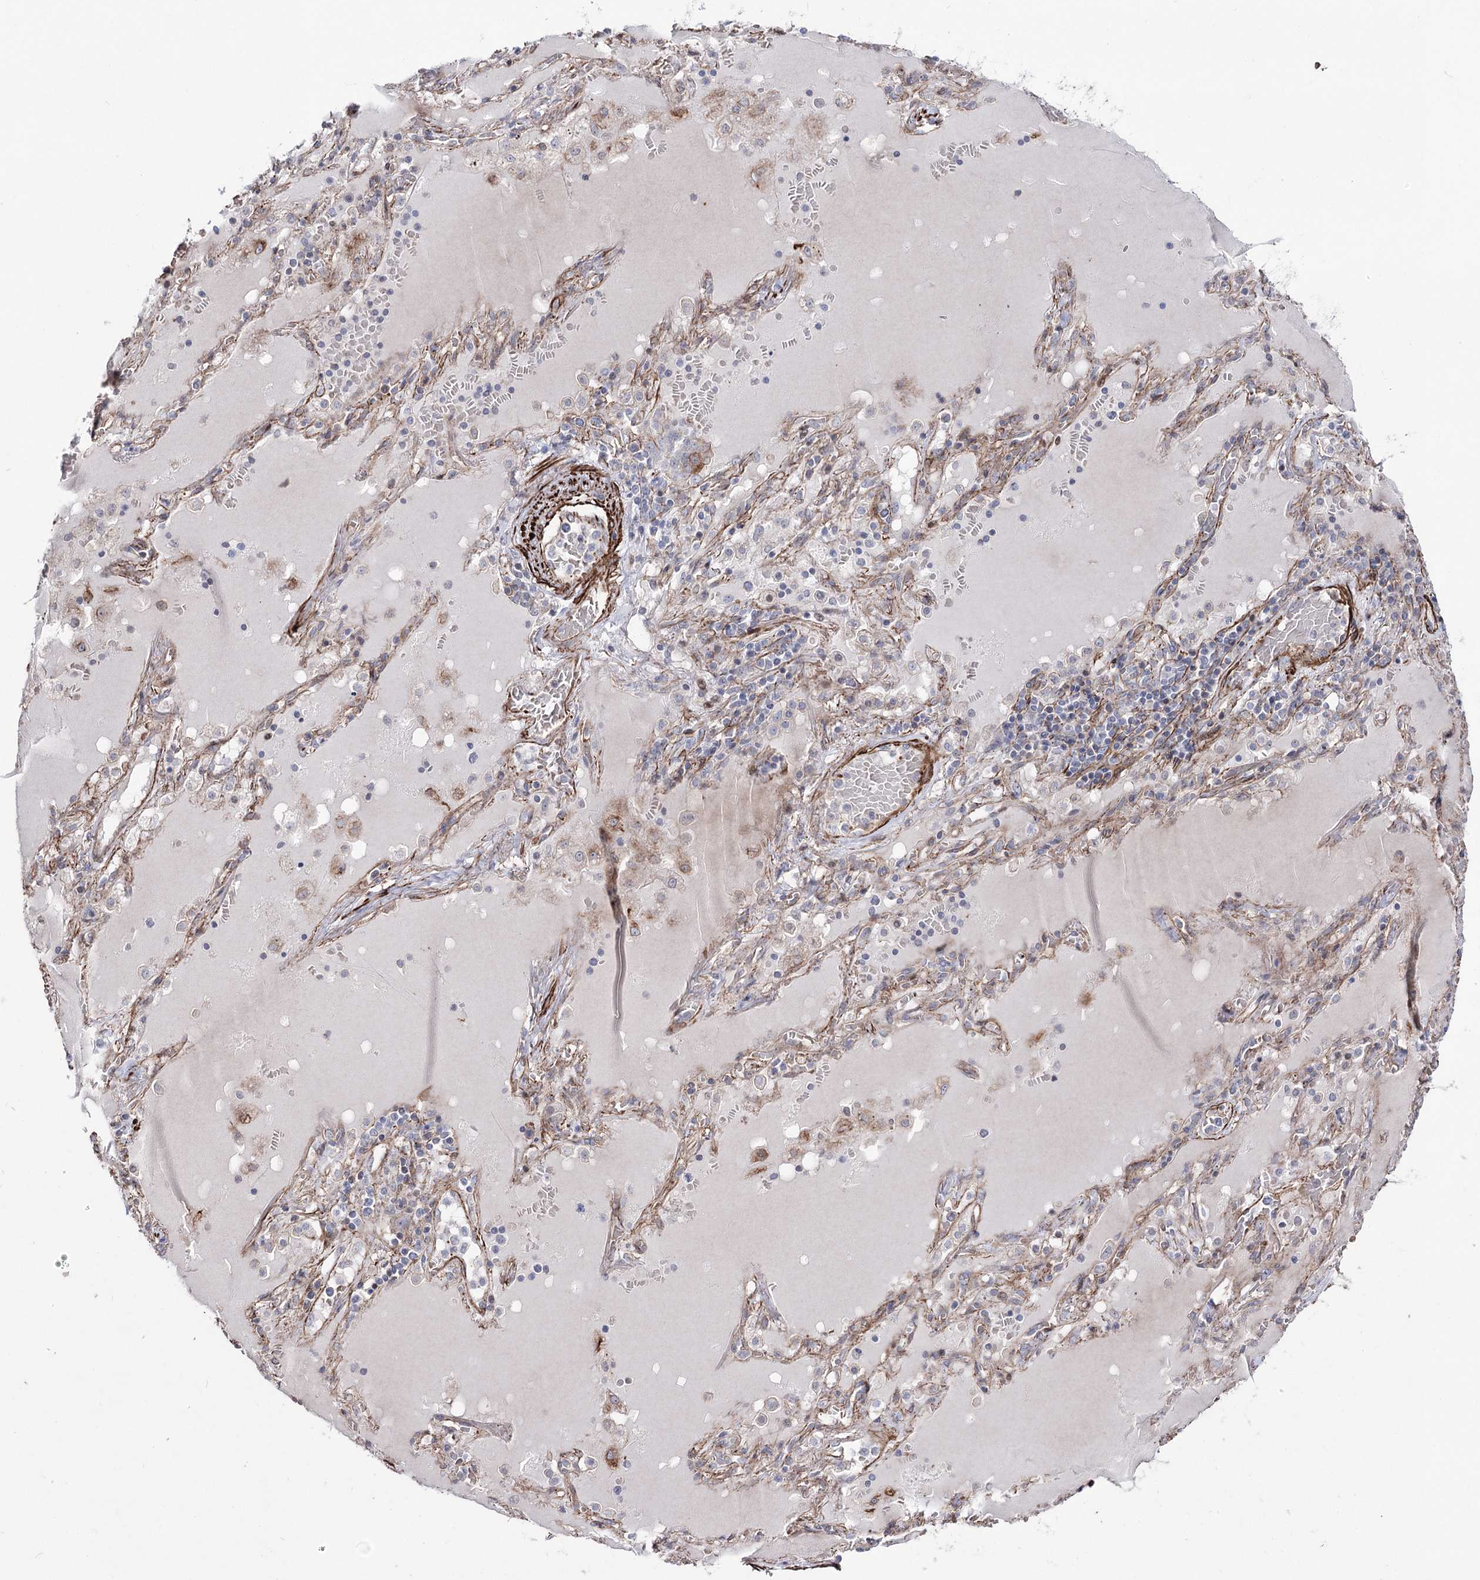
{"staining": {"intensity": "weak", "quantity": "<25%", "location": "cytoplasmic/membranous"}, "tissue": "lung cancer", "cell_type": "Tumor cells", "image_type": "cancer", "snomed": [{"axis": "morphology", "description": "Squamous cell carcinoma, NOS"}, {"axis": "topography", "description": "Lung"}], "caption": "Lung cancer was stained to show a protein in brown. There is no significant expression in tumor cells.", "gene": "ARHGAP20", "patient": {"sex": "male", "age": 65}}